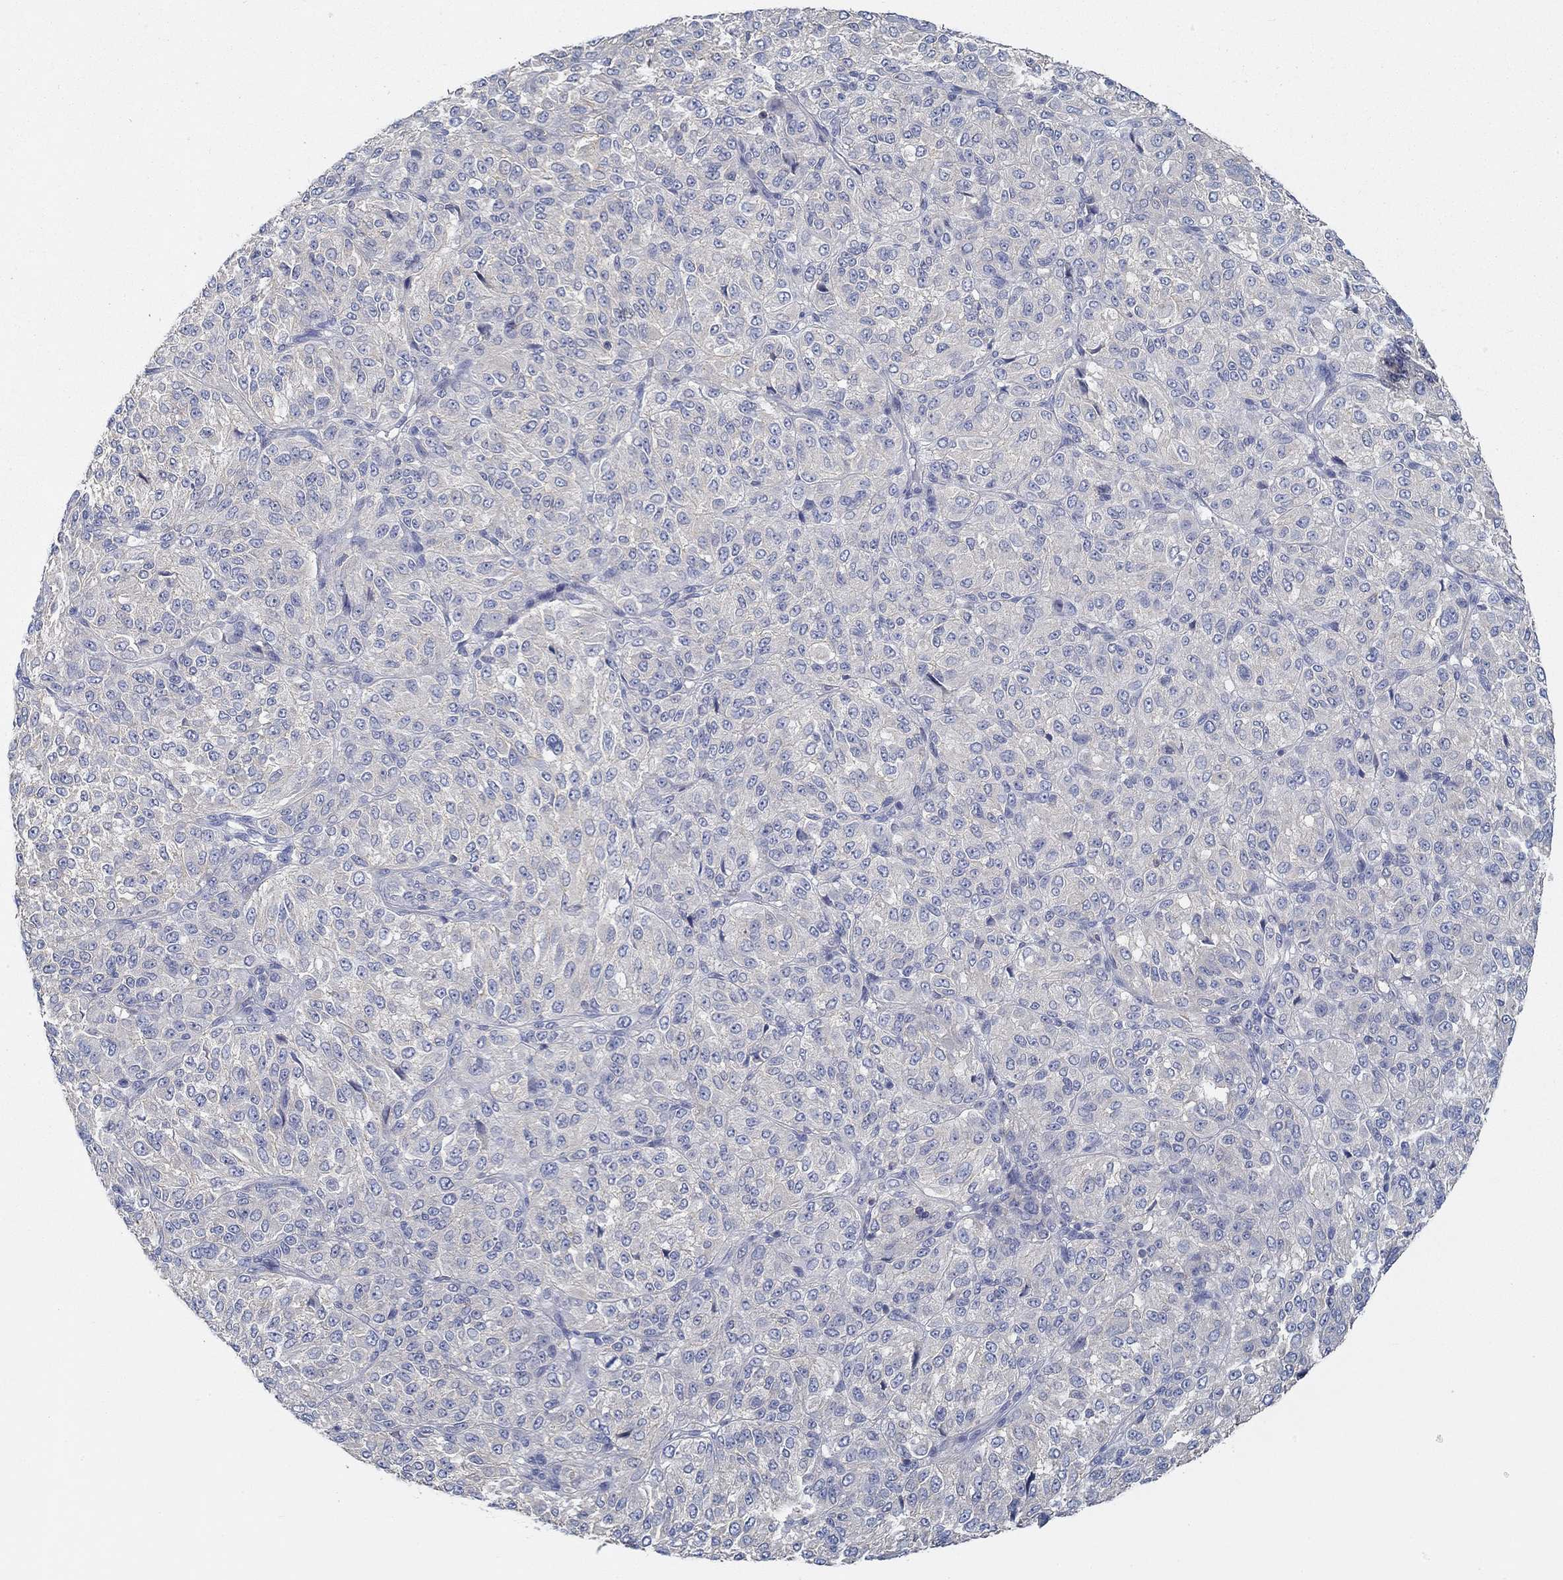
{"staining": {"intensity": "negative", "quantity": "none", "location": "none"}, "tissue": "melanoma", "cell_type": "Tumor cells", "image_type": "cancer", "snomed": [{"axis": "morphology", "description": "Malignant melanoma, Metastatic site"}, {"axis": "topography", "description": "Brain"}], "caption": "Tumor cells are negative for protein expression in human melanoma. (DAB (3,3'-diaminobenzidine) immunohistochemistry with hematoxylin counter stain).", "gene": "BBOF1", "patient": {"sex": "female", "age": 56}}